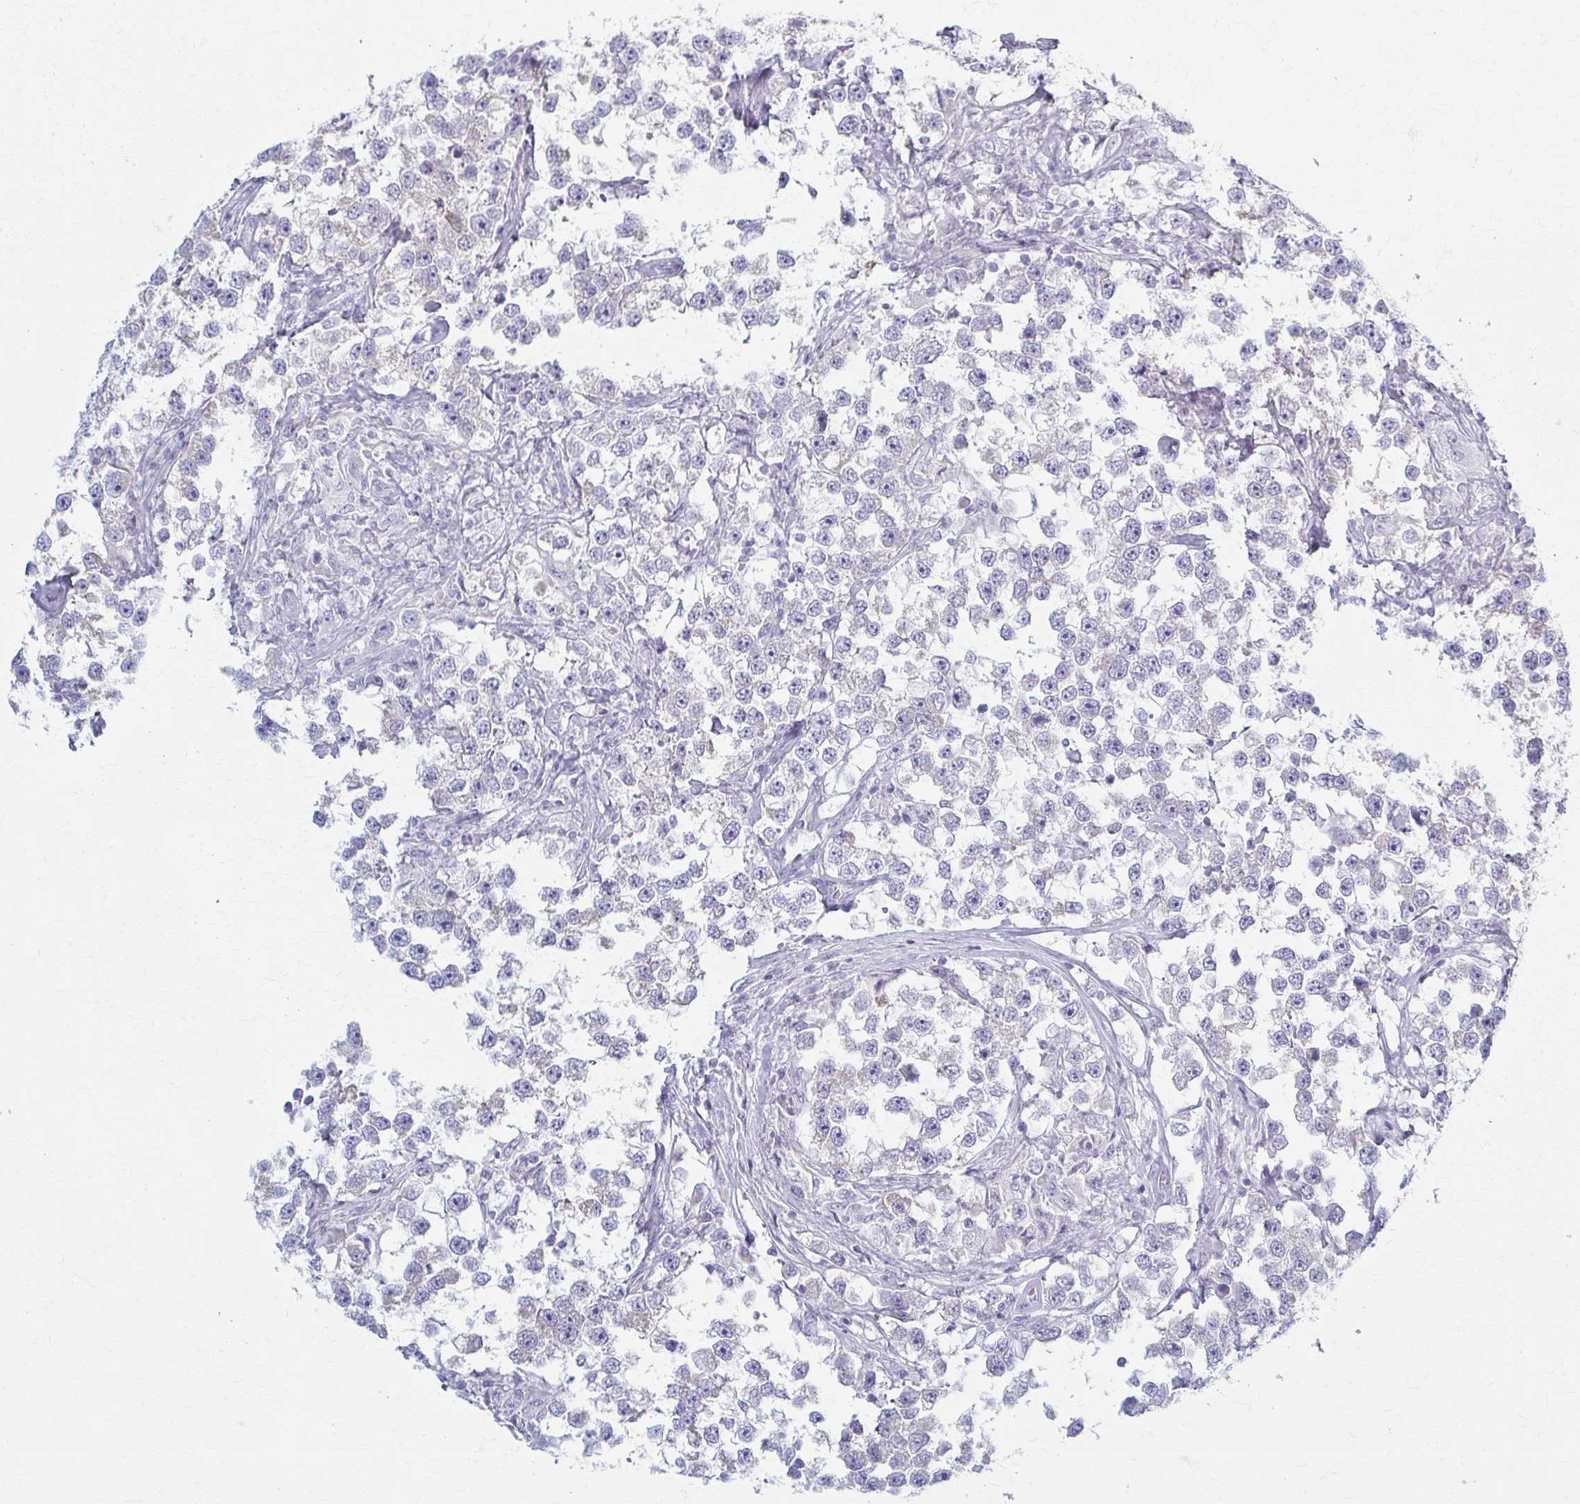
{"staining": {"intensity": "negative", "quantity": "none", "location": "none"}, "tissue": "testis cancer", "cell_type": "Tumor cells", "image_type": "cancer", "snomed": [{"axis": "morphology", "description": "Seminoma, NOS"}, {"axis": "topography", "description": "Testis"}], "caption": "IHC of human testis seminoma displays no positivity in tumor cells. (Stains: DAB (3,3'-diaminobenzidine) immunohistochemistry (IHC) with hematoxylin counter stain, Microscopy: brightfield microscopy at high magnification).", "gene": "PRKRA", "patient": {"sex": "male", "age": 46}}